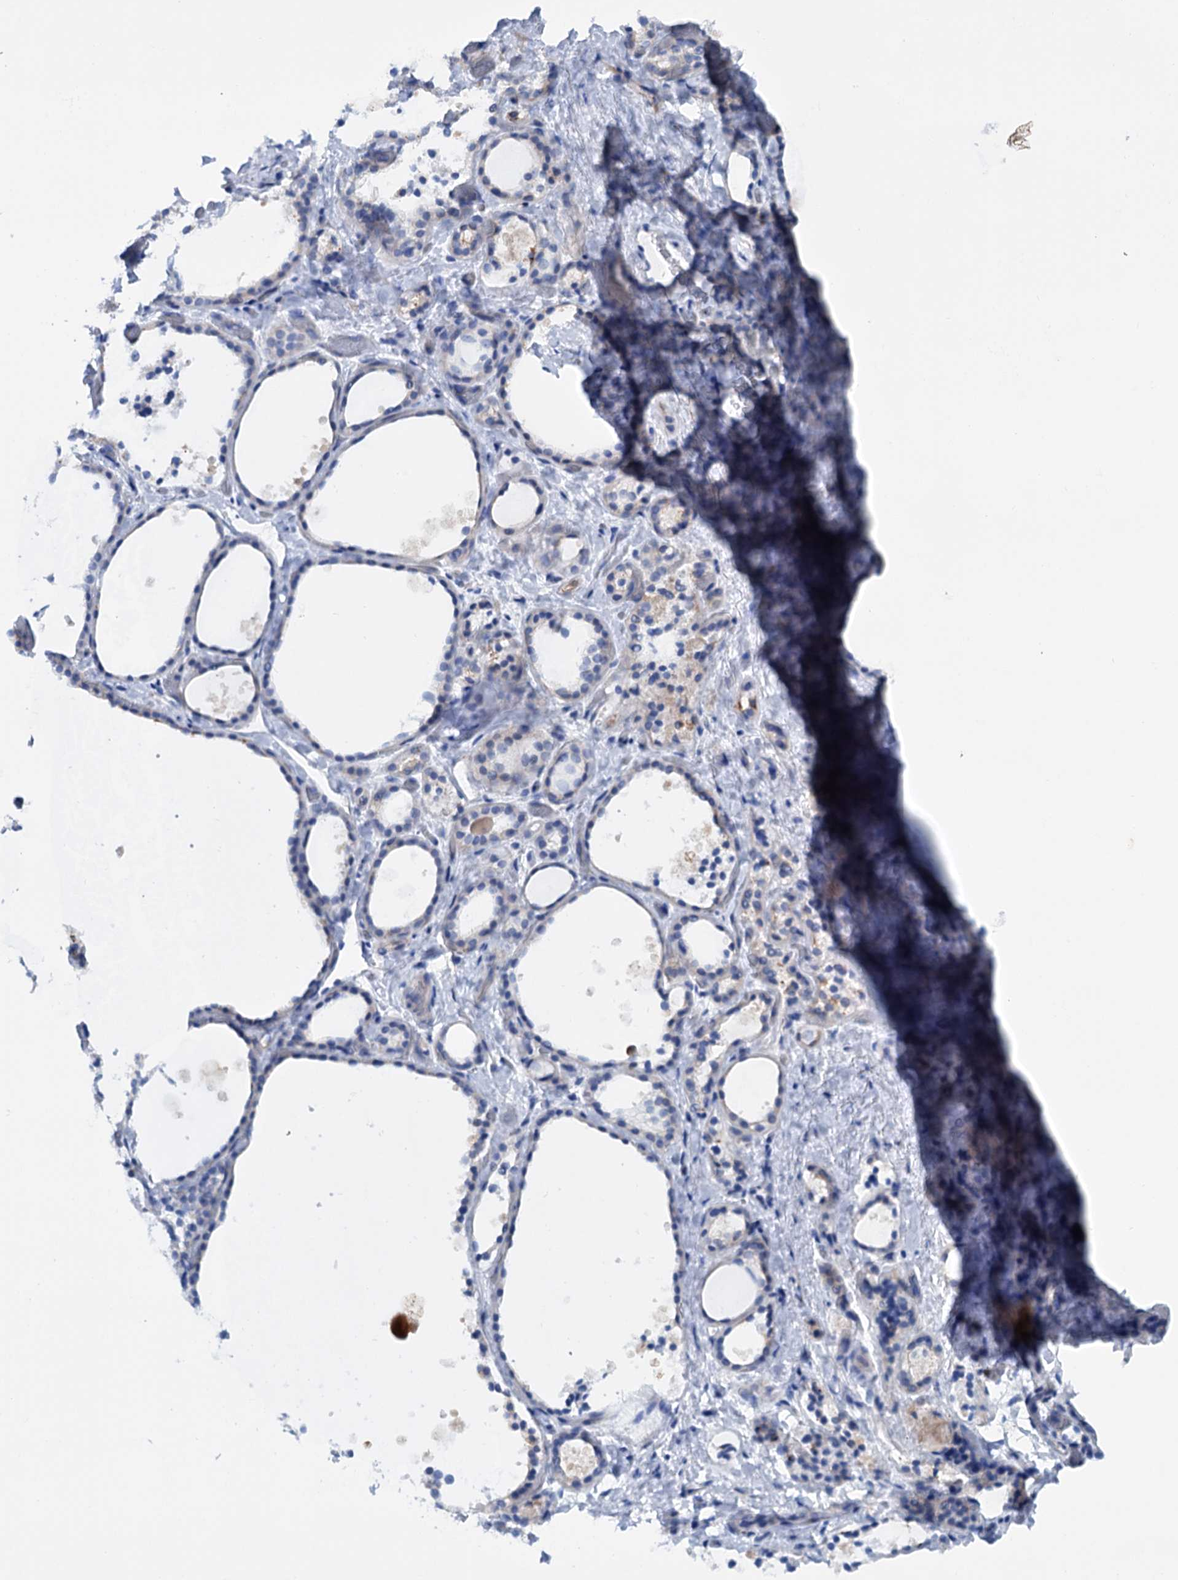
{"staining": {"intensity": "negative", "quantity": "none", "location": "none"}, "tissue": "thyroid gland", "cell_type": "Glandular cells", "image_type": "normal", "snomed": [{"axis": "morphology", "description": "Normal tissue, NOS"}, {"axis": "topography", "description": "Thyroid gland"}], "caption": "Immunohistochemical staining of normal thyroid gland reveals no significant staining in glandular cells. (Immunohistochemistry, brightfield microscopy, high magnification).", "gene": "FAAP20", "patient": {"sex": "female", "age": 44}}